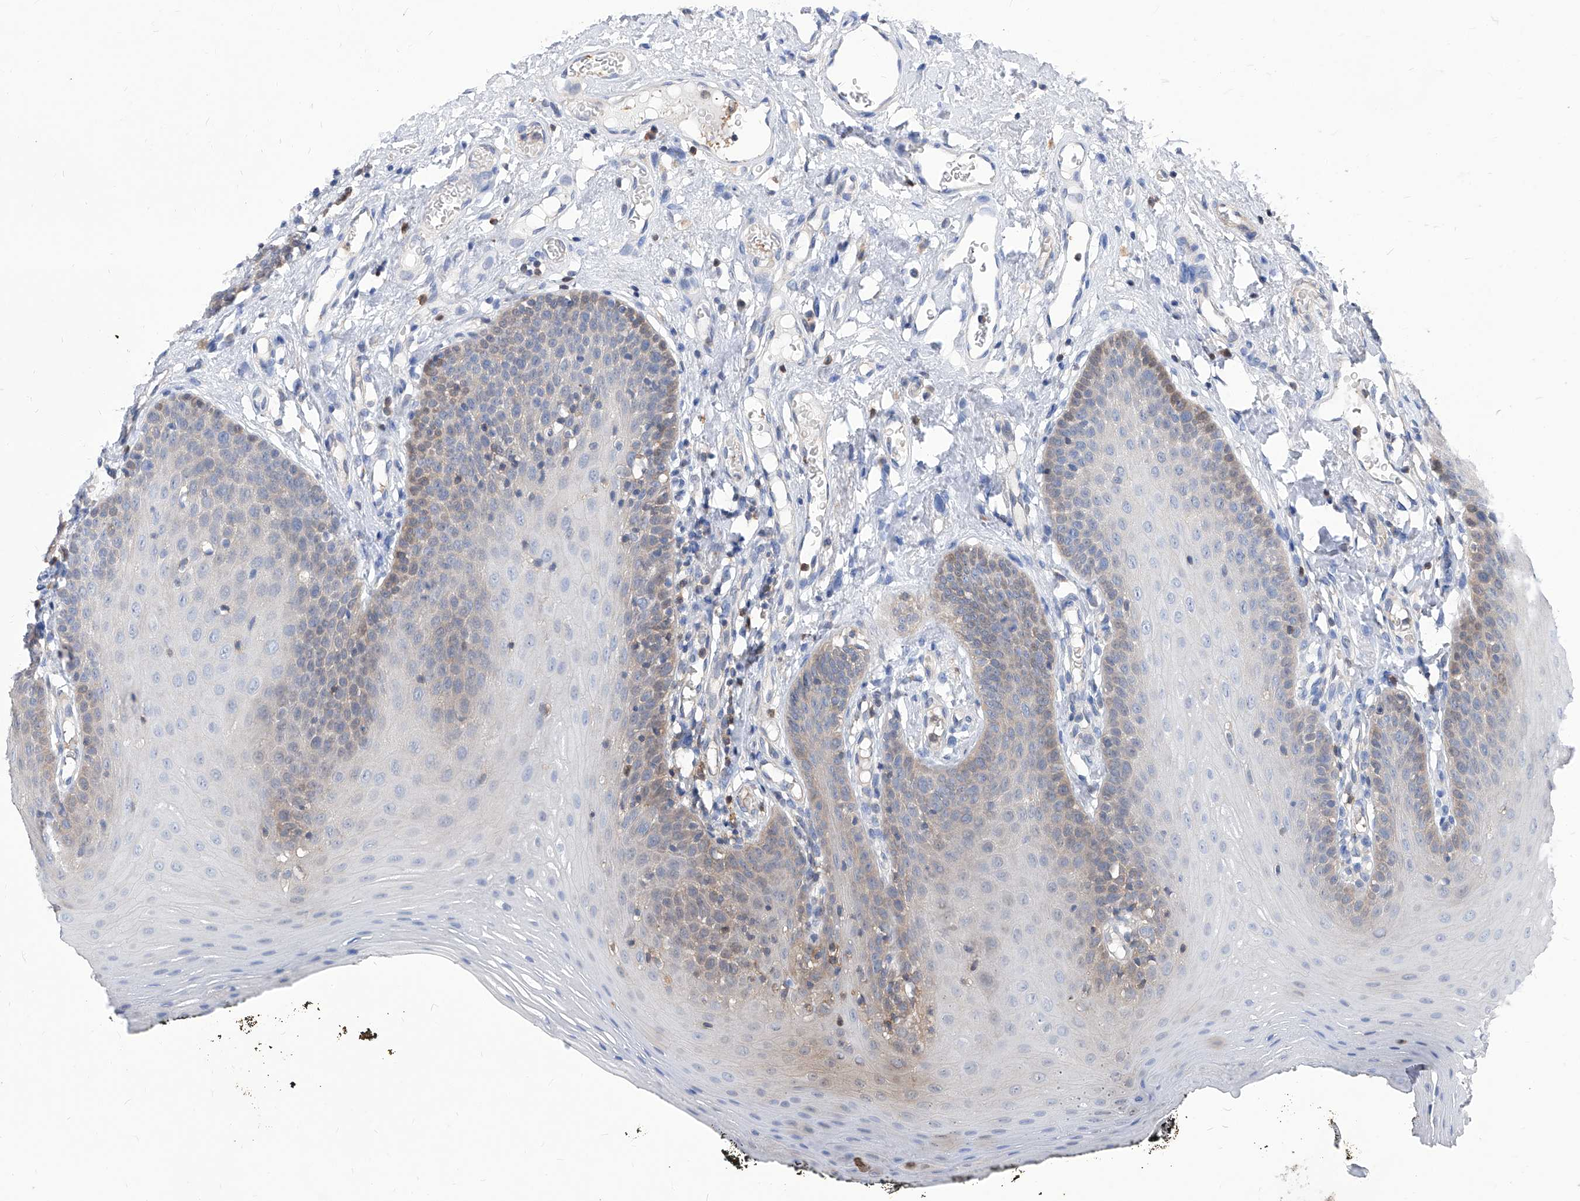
{"staining": {"intensity": "weak", "quantity": "<25%", "location": "cytoplasmic/membranous"}, "tissue": "oral mucosa", "cell_type": "Squamous epithelial cells", "image_type": "normal", "snomed": [{"axis": "morphology", "description": "Normal tissue, NOS"}, {"axis": "topography", "description": "Oral tissue"}], "caption": "DAB (3,3'-diaminobenzidine) immunohistochemical staining of unremarkable human oral mucosa displays no significant staining in squamous epithelial cells.", "gene": "ABRACL", "patient": {"sex": "male", "age": 74}}